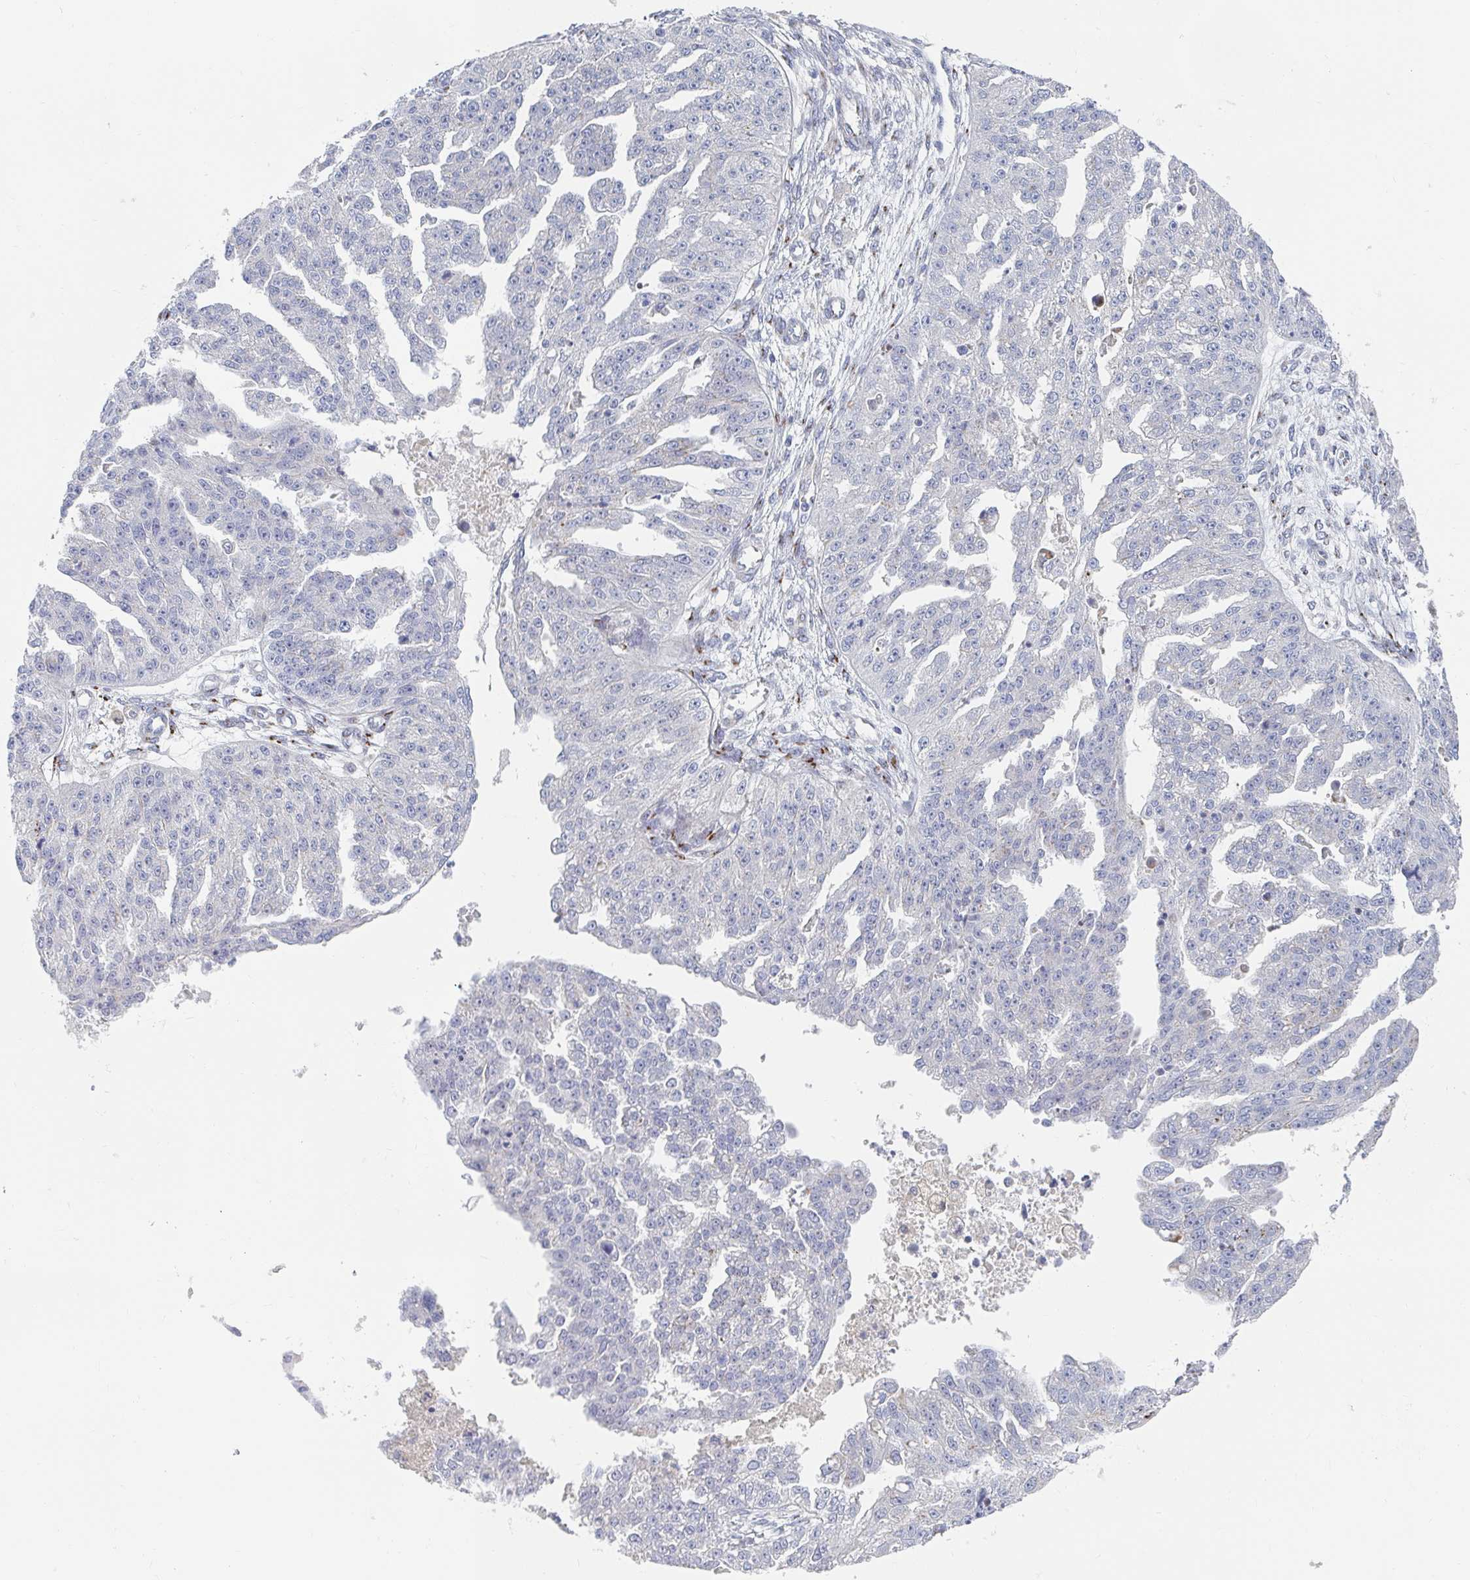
{"staining": {"intensity": "negative", "quantity": "none", "location": "none"}, "tissue": "ovarian cancer", "cell_type": "Tumor cells", "image_type": "cancer", "snomed": [{"axis": "morphology", "description": "Cystadenocarcinoma, serous, NOS"}, {"axis": "topography", "description": "Ovary"}], "caption": "A high-resolution micrograph shows immunohistochemistry (IHC) staining of ovarian serous cystadenocarcinoma, which exhibits no significant staining in tumor cells. Brightfield microscopy of IHC stained with DAB (3,3'-diaminobenzidine) (brown) and hematoxylin (blue), captured at high magnification.", "gene": "PSMG1", "patient": {"sex": "female", "age": 58}}